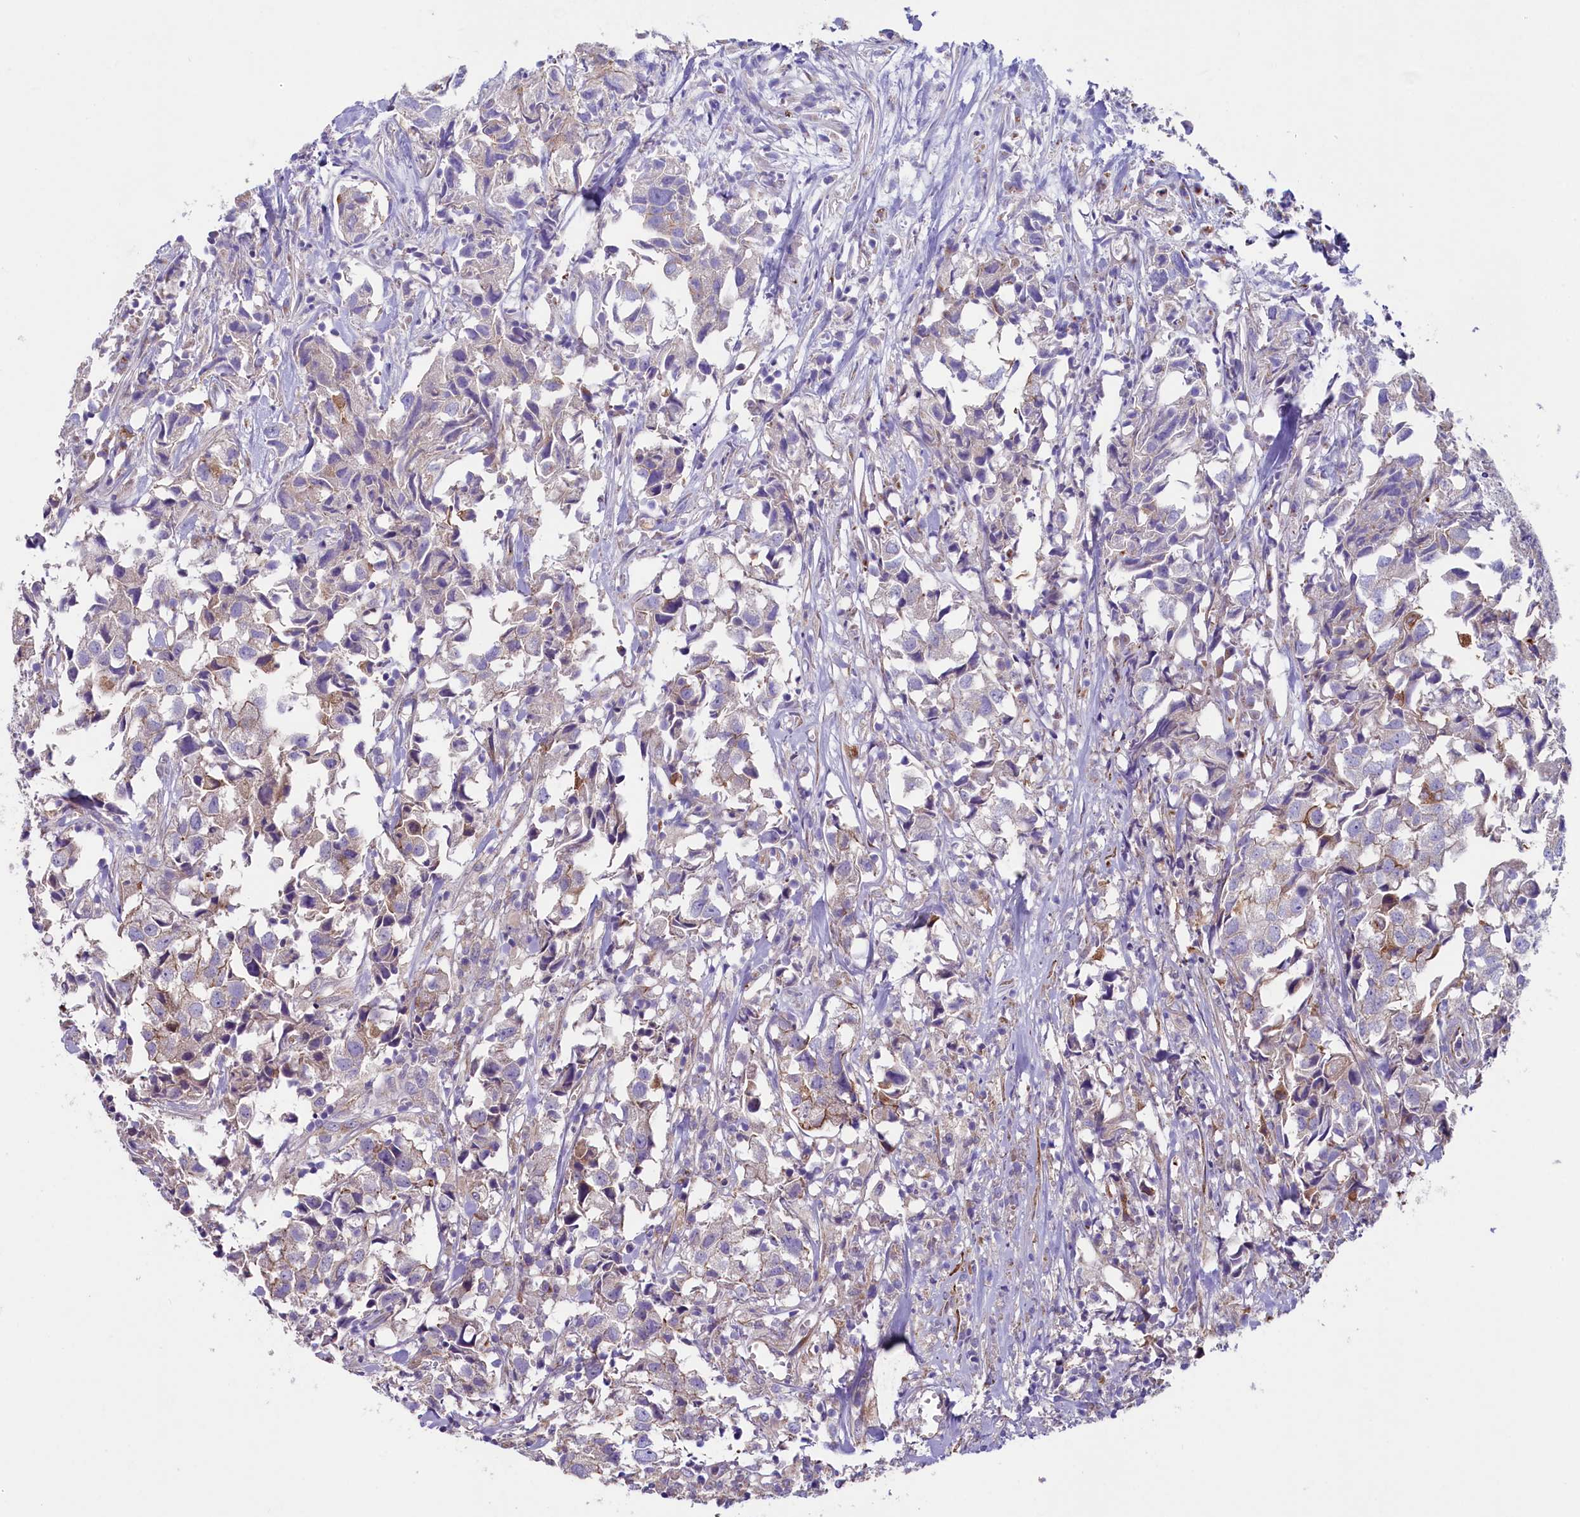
{"staining": {"intensity": "negative", "quantity": "none", "location": "none"}, "tissue": "urothelial cancer", "cell_type": "Tumor cells", "image_type": "cancer", "snomed": [{"axis": "morphology", "description": "Urothelial carcinoma, High grade"}, {"axis": "topography", "description": "Urinary bladder"}], "caption": "Tumor cells are negative for brown protein staining in urothelial cancer. (Stains: DAB (3,3'-diaminobenzidine) immunohistochemistry with hematoxylin counter stain, Microscopy: brightfield microscopy at high magnification).", "gene": "GPR108", "patient": {"sex": "female", "age": 75}}